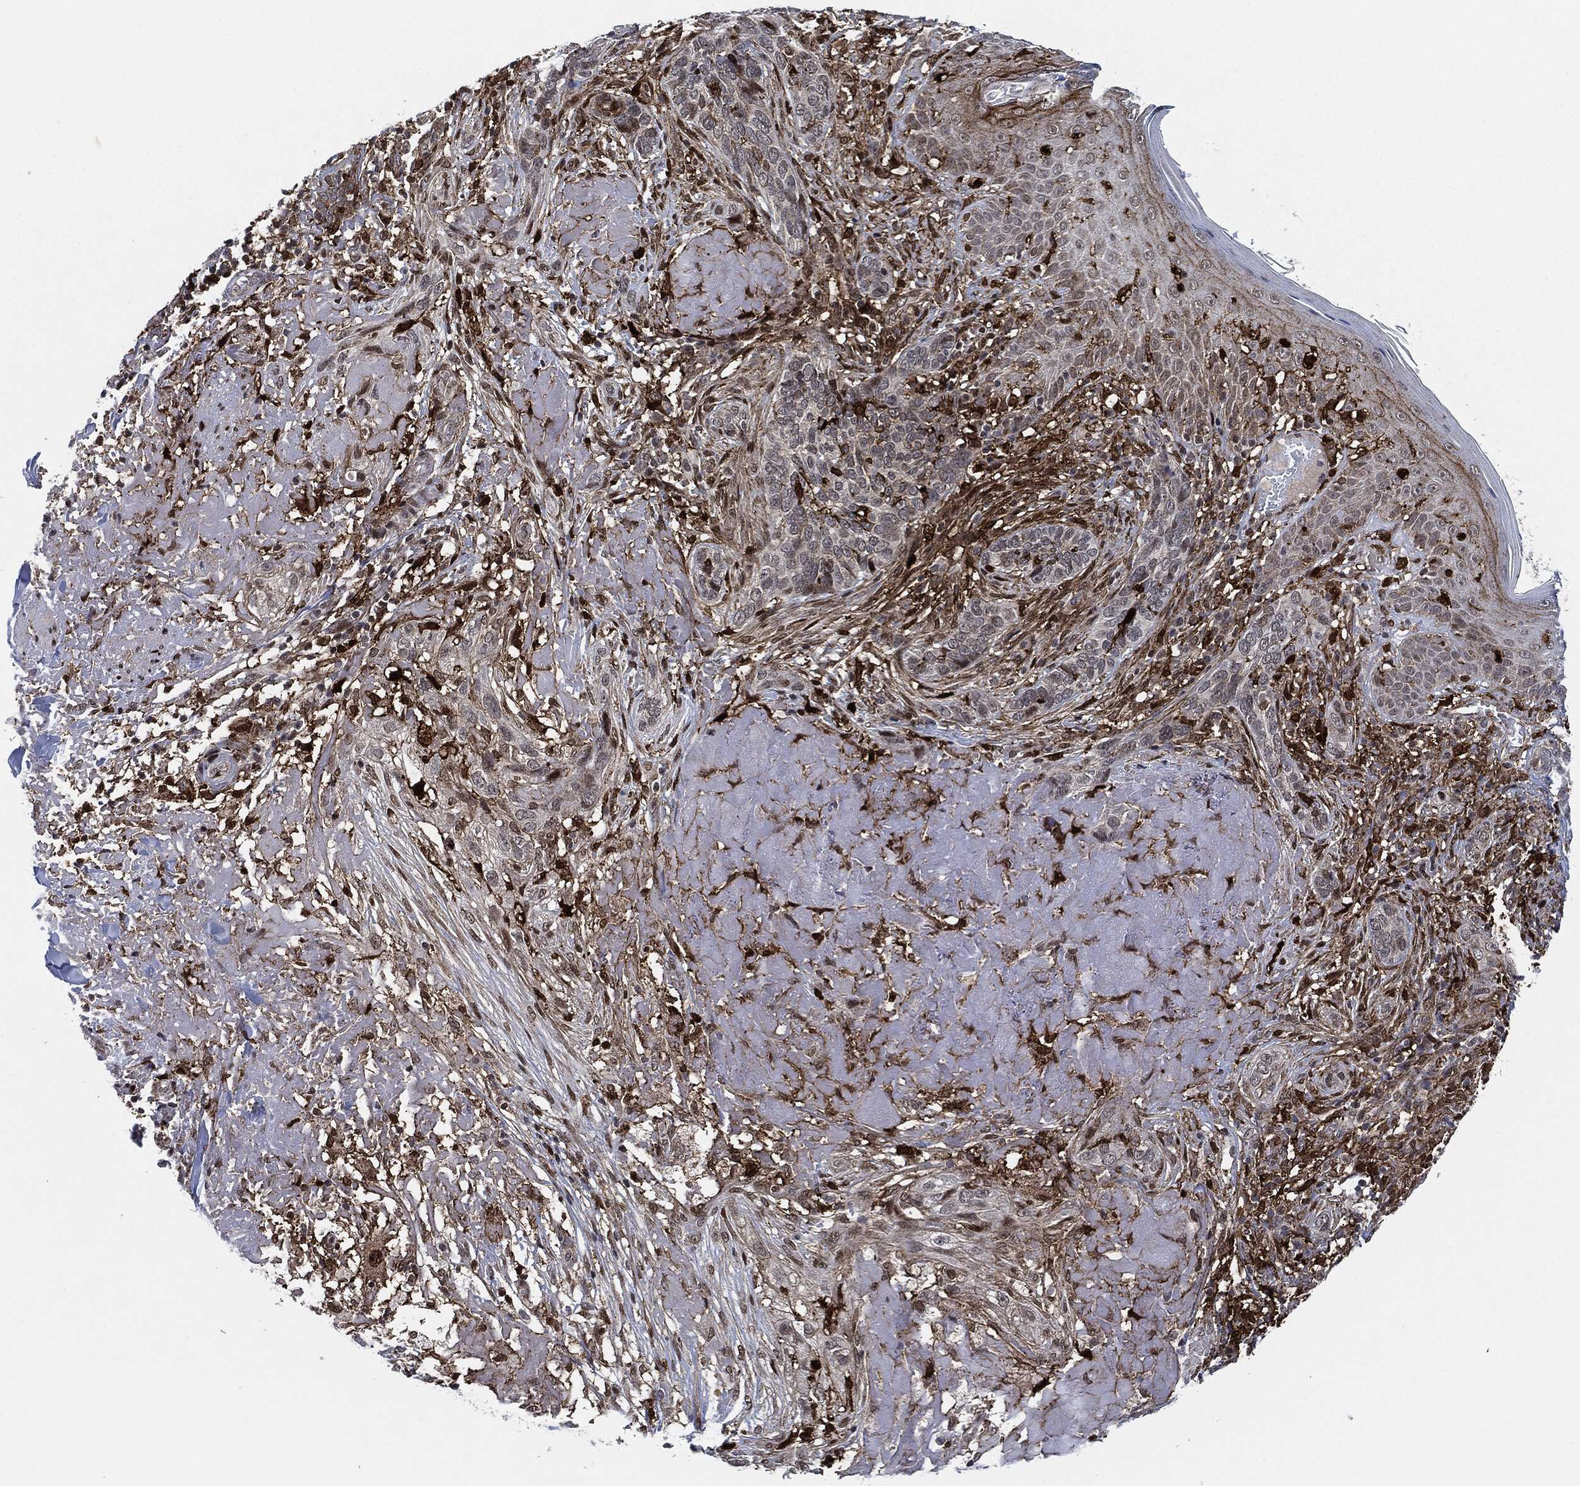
{"staining": {"intensity": "negative", "quantity": "none", "location": "none"}, "tissue": "skin cancer", "cell_type": "Tumor cells", "image_type": "cancer", "snomed": [{"axis": "morphology", "description": "Basal cell carcinoma"}, {"axis": "topography", "description": "Skin"}], "caption": "Protein analysis of skin basal cell carcinoma demonstrates no significant expression in tumor cells. (DAB immunohistochemistry, high magnification).", "gene": "NANOS3", "patient": {"sex": "male", "age": 91}}